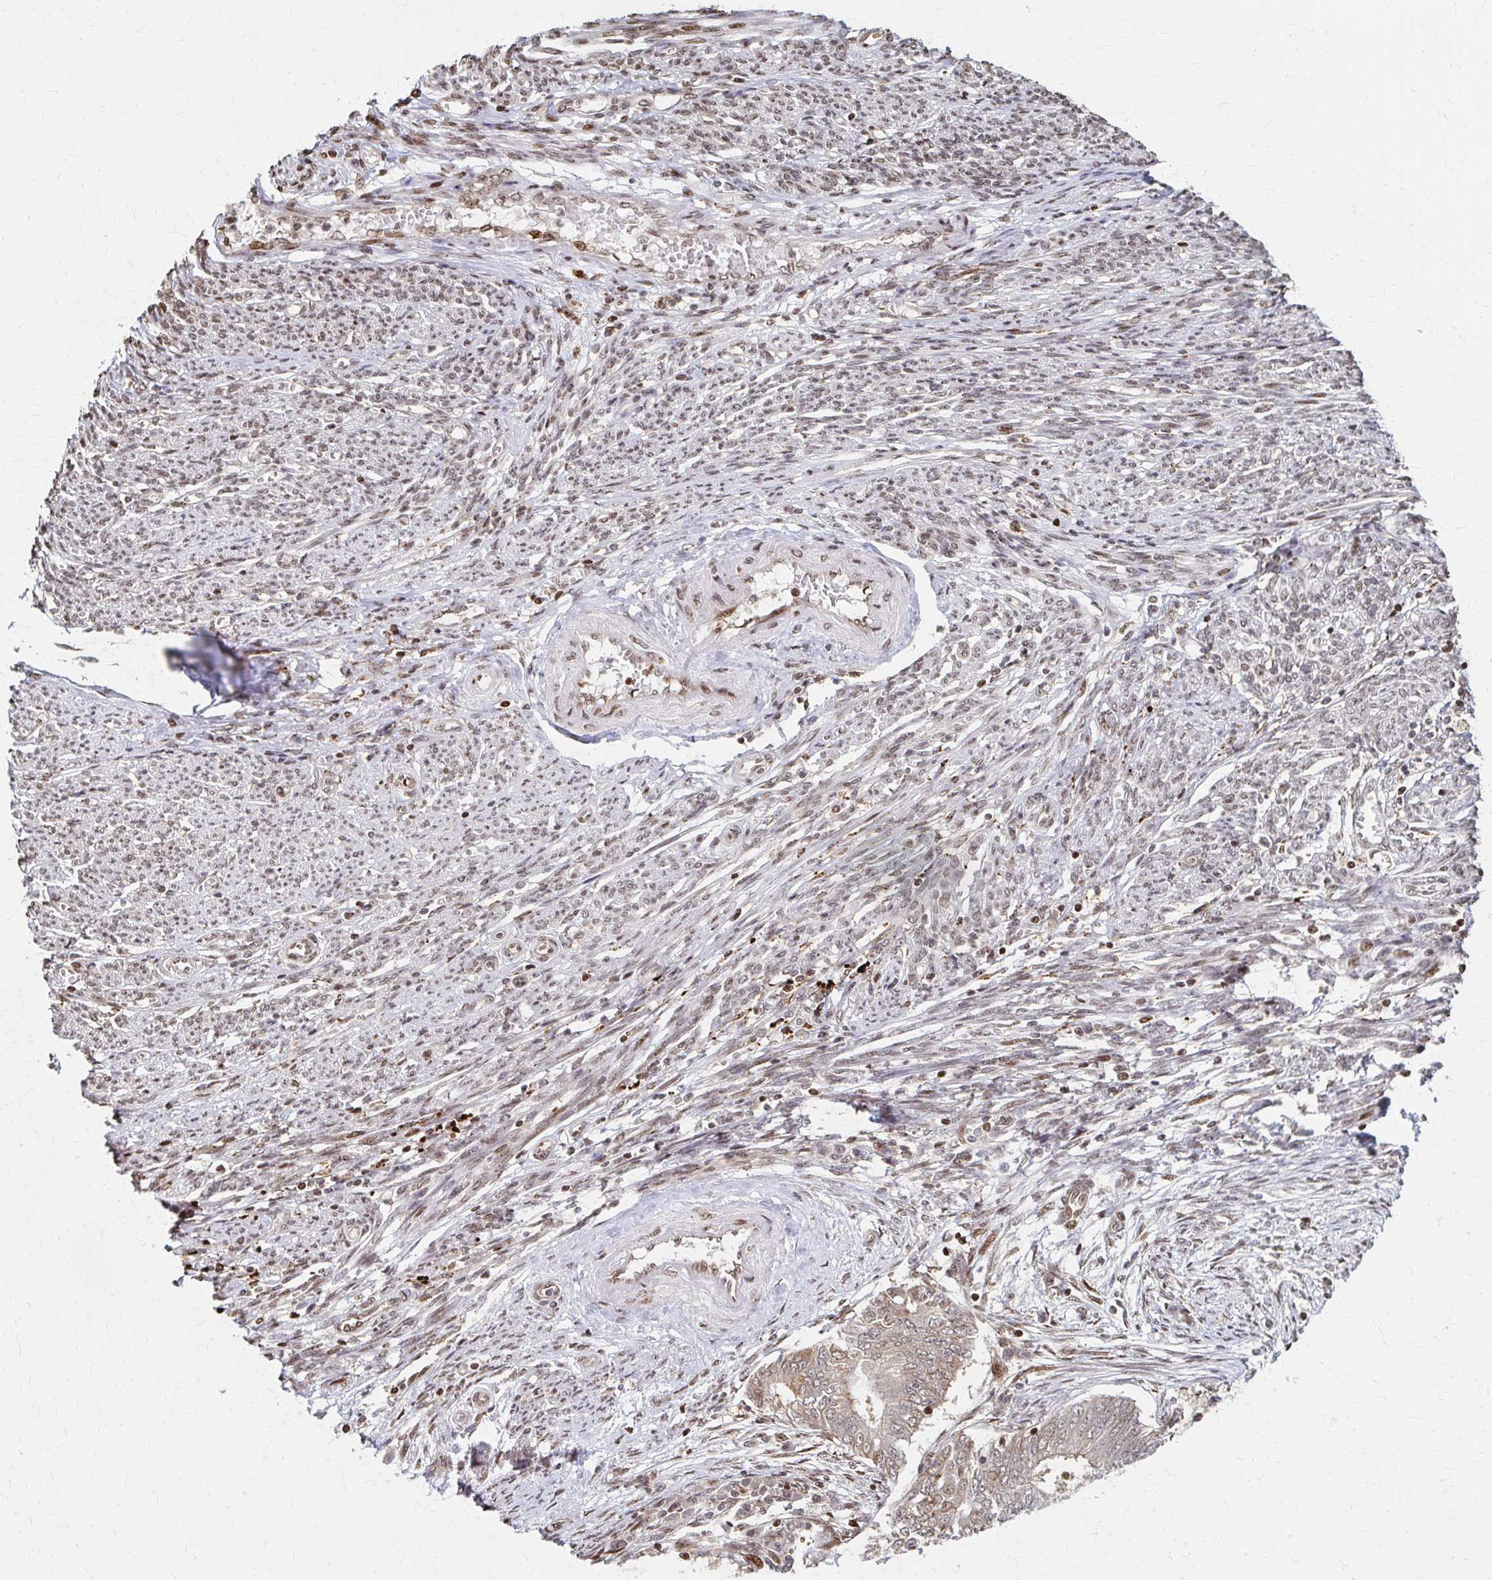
{"staining": {"intensity": "weak", "quantity": "25%-75%", "location": "cytoplasmic/membranous,nuclear"}, "tissue": "endometrial cancer", "cell_type": "Tumor cells", "image_type": "cancer", "snomed": [{"axis": "morphology", "description": "Adenocarcinoma, NOS"}, {"axis": "topography", "description": "Endometrium"}], "caption": "A low amount of weak cytoplasmic/membranous and nuclear staining is present in about 25%-75% of tumor cells in endometrial adenocarcinoma tissue.", "gene": "PSMD7", "patient": {"sex": "female", "age": 62}}